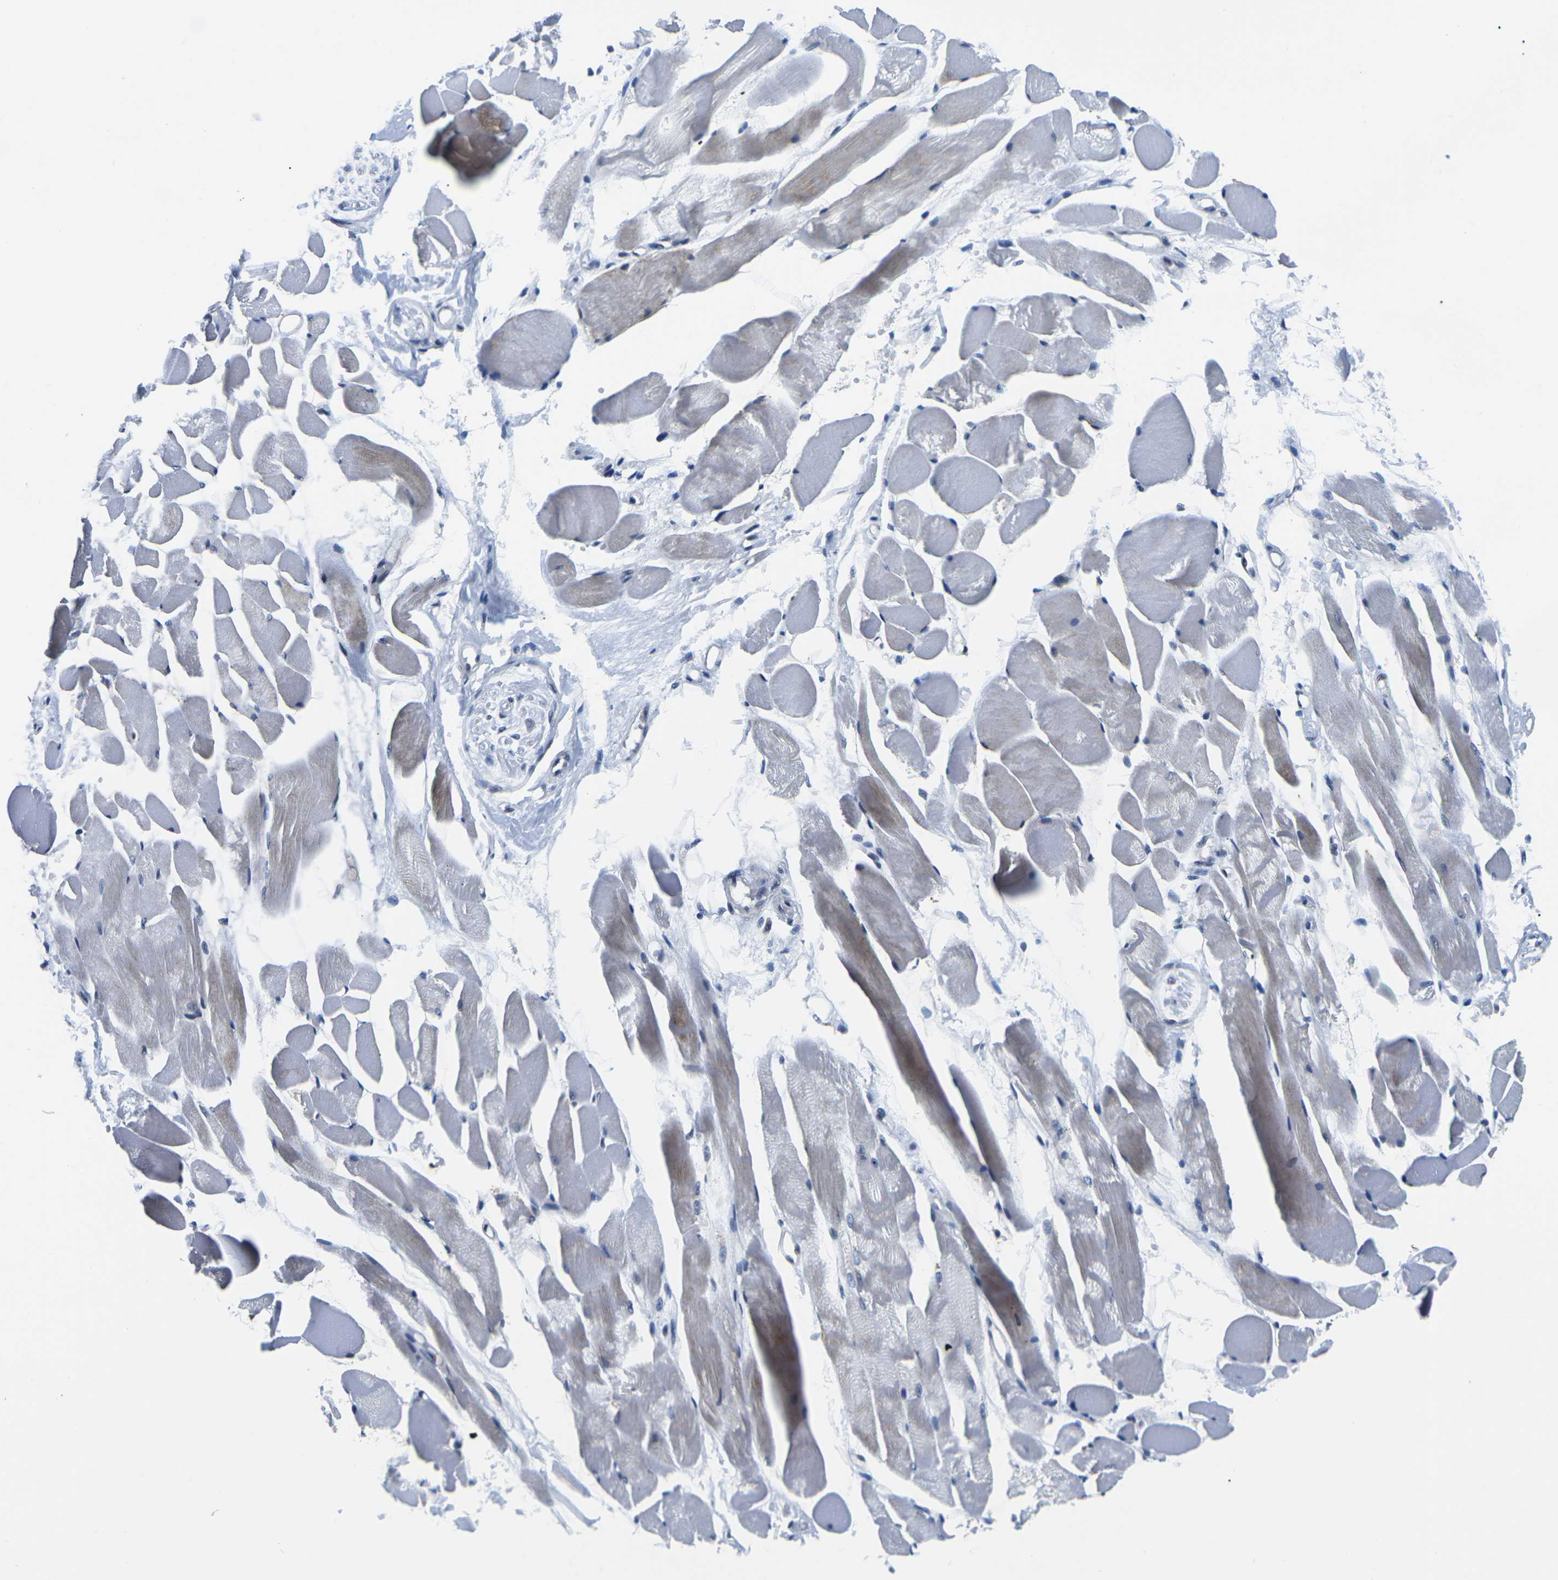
{"staining": {"intensity": "moderate", "quantity": "25%-75%", "location": "cytoplasmic/membranous,nuclear"}, "tissue": "skeletal muscle", "cell_type": "Myocytes", "image_type": "normal", "snomed": [{"axis": "morphology", "description": "Normal tissue, NOS"}, {"axis": "topography", "description": "Skeletal muscle"}, {"axis": "topography", "description": "Peripheral nerve tissue"}], "caption": "This is a micrograph of immunohistochemistry (IHC) staining of normal skeletal muscle, which shows moderate expression in the cytoplasmic/membranous,nuclear of myocytes.", "gene": "CDC73", "patient": {"sex": "female", "age": 84}}